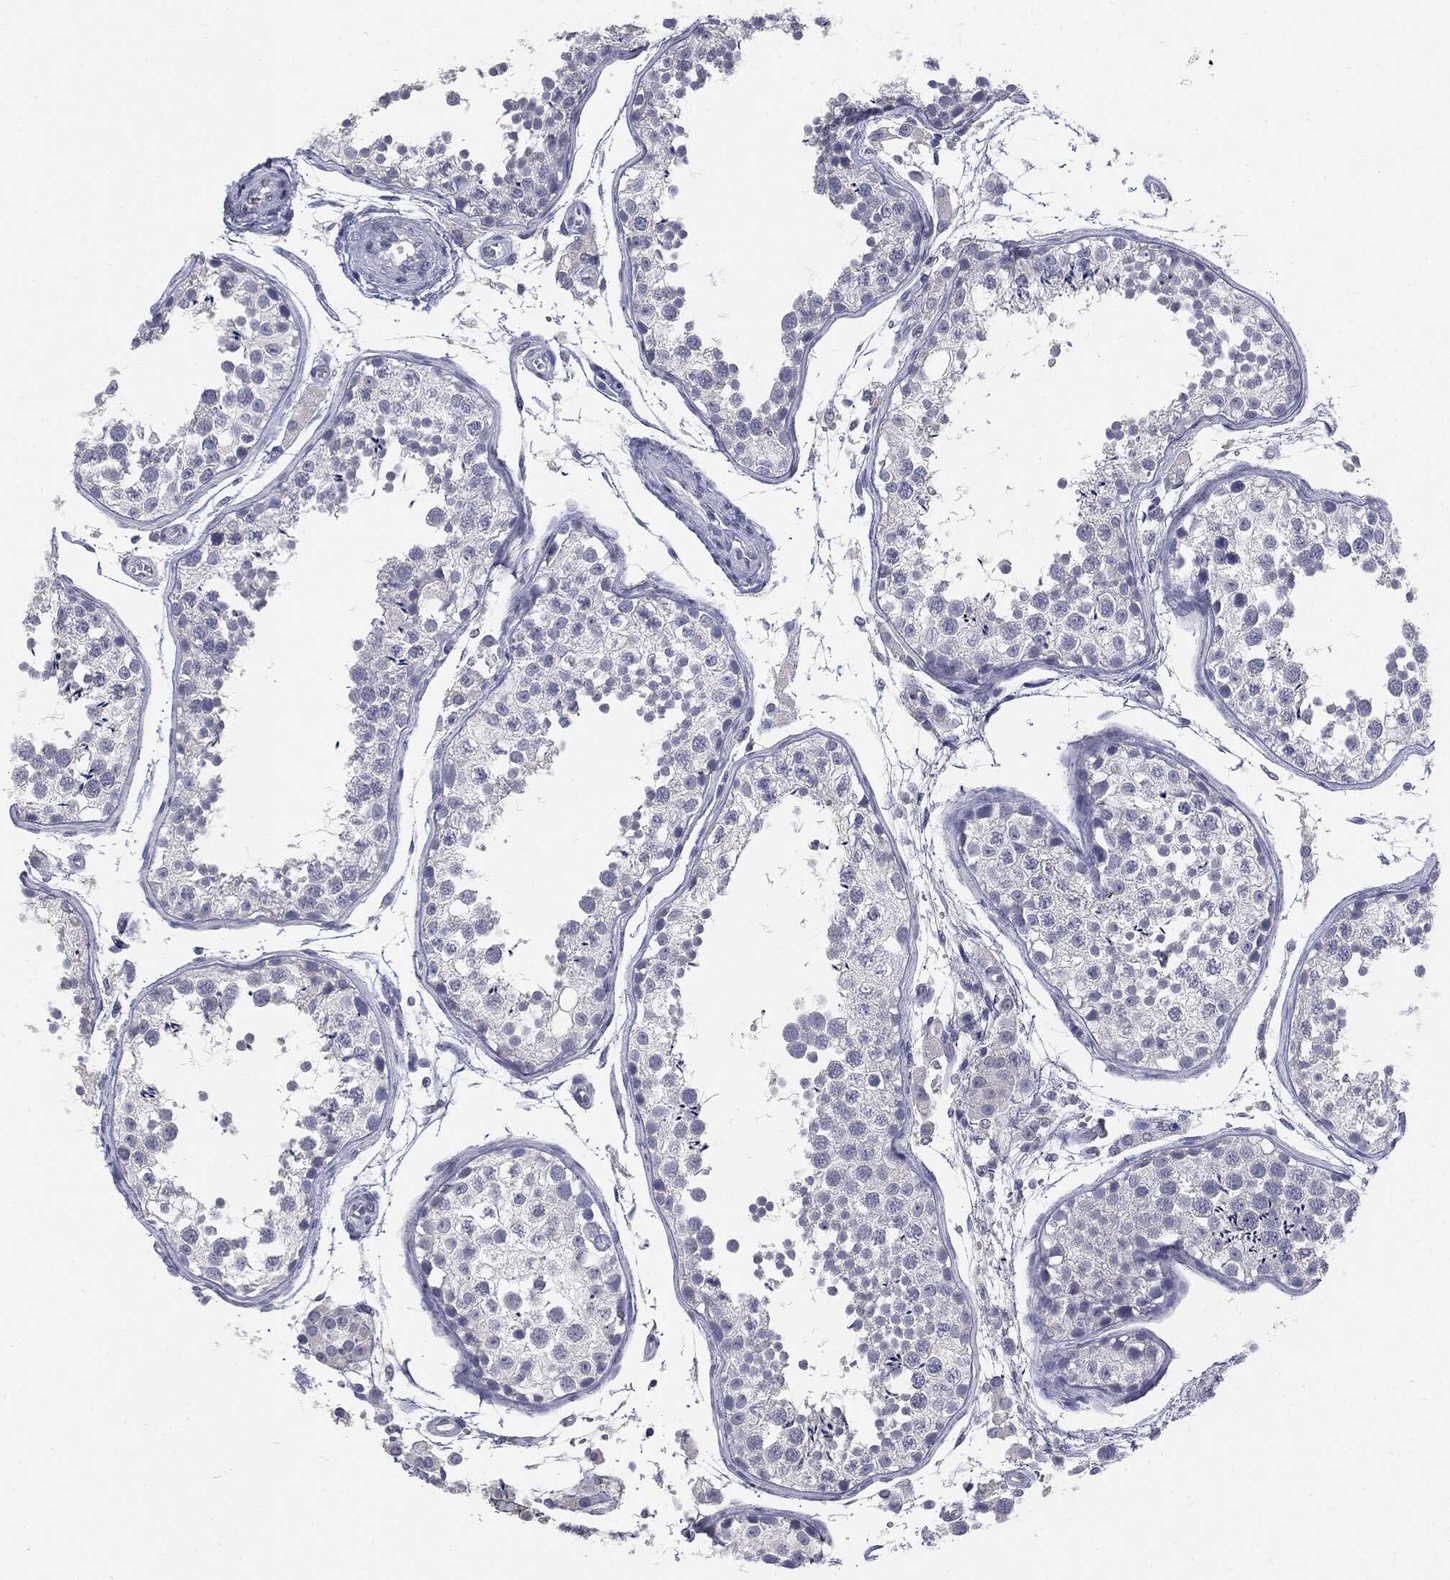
{"staining": {"intensity": "negative", "quantity": "none", "location": "none"}, "tissue": "testis", "cell_type": "Cells in seminiferous ducts", "image_type": "normal", "snomed": [{"axis": "morphology", "description": "Normal tissue, NOS"}, {"axis": "topography", "description": "Testis"}], "caption": "Immunohistochemistry (IHC) photomicrograph of unremarkable testis: testis stained with DAB displays no significant protein staining in cells in seminiferous ducts. The staining was performed using DAB (3,3'-diaminobenzidine) to visualize the protein expression in brown, while the nuclei were stained in blue with hematoxylin (Magnification: 20x).", "gene": "MUC1", "patient": {"sex": "male", "age": 29}}